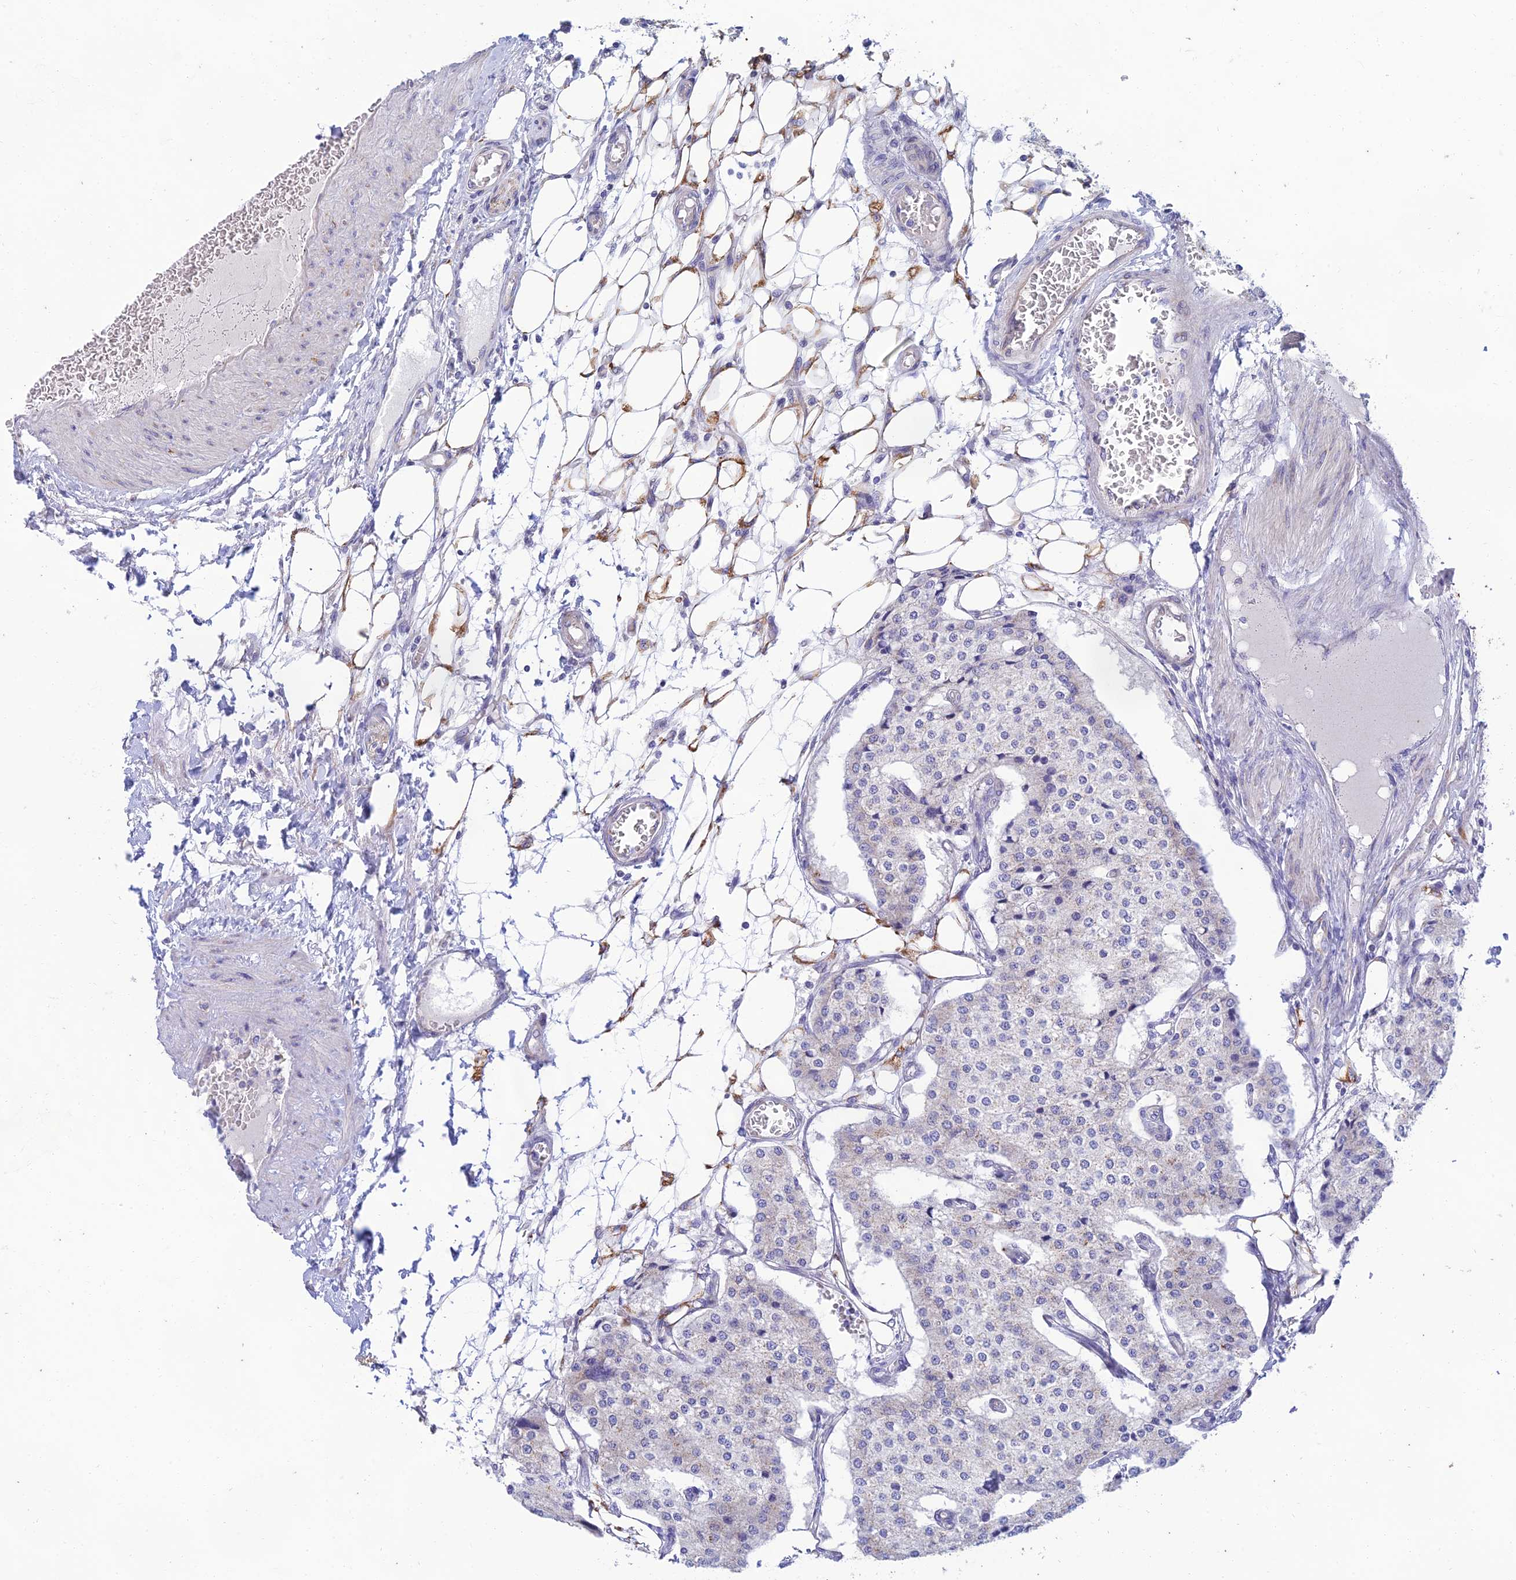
{"staining": {"intensity": "negative", "quantity": "none", "location": "none"}, "tissue": "carcinoid", "cell_type": "Tumor cells", "image_type": "cancer", "snomed": [{"axis": "morphology", "description": "Carcinoid, malignant, NOS"}, {"axis": "topography", "description": "Colon"}], "caption": "The micrograph displays no significant expression in tumor cells of malignant carcinoid. (DAB immunohistochemistry (IHC) with hematoxylin counter stain).", "gene": "PTCD2", "patient": {"sex": "female", "age": 52}}